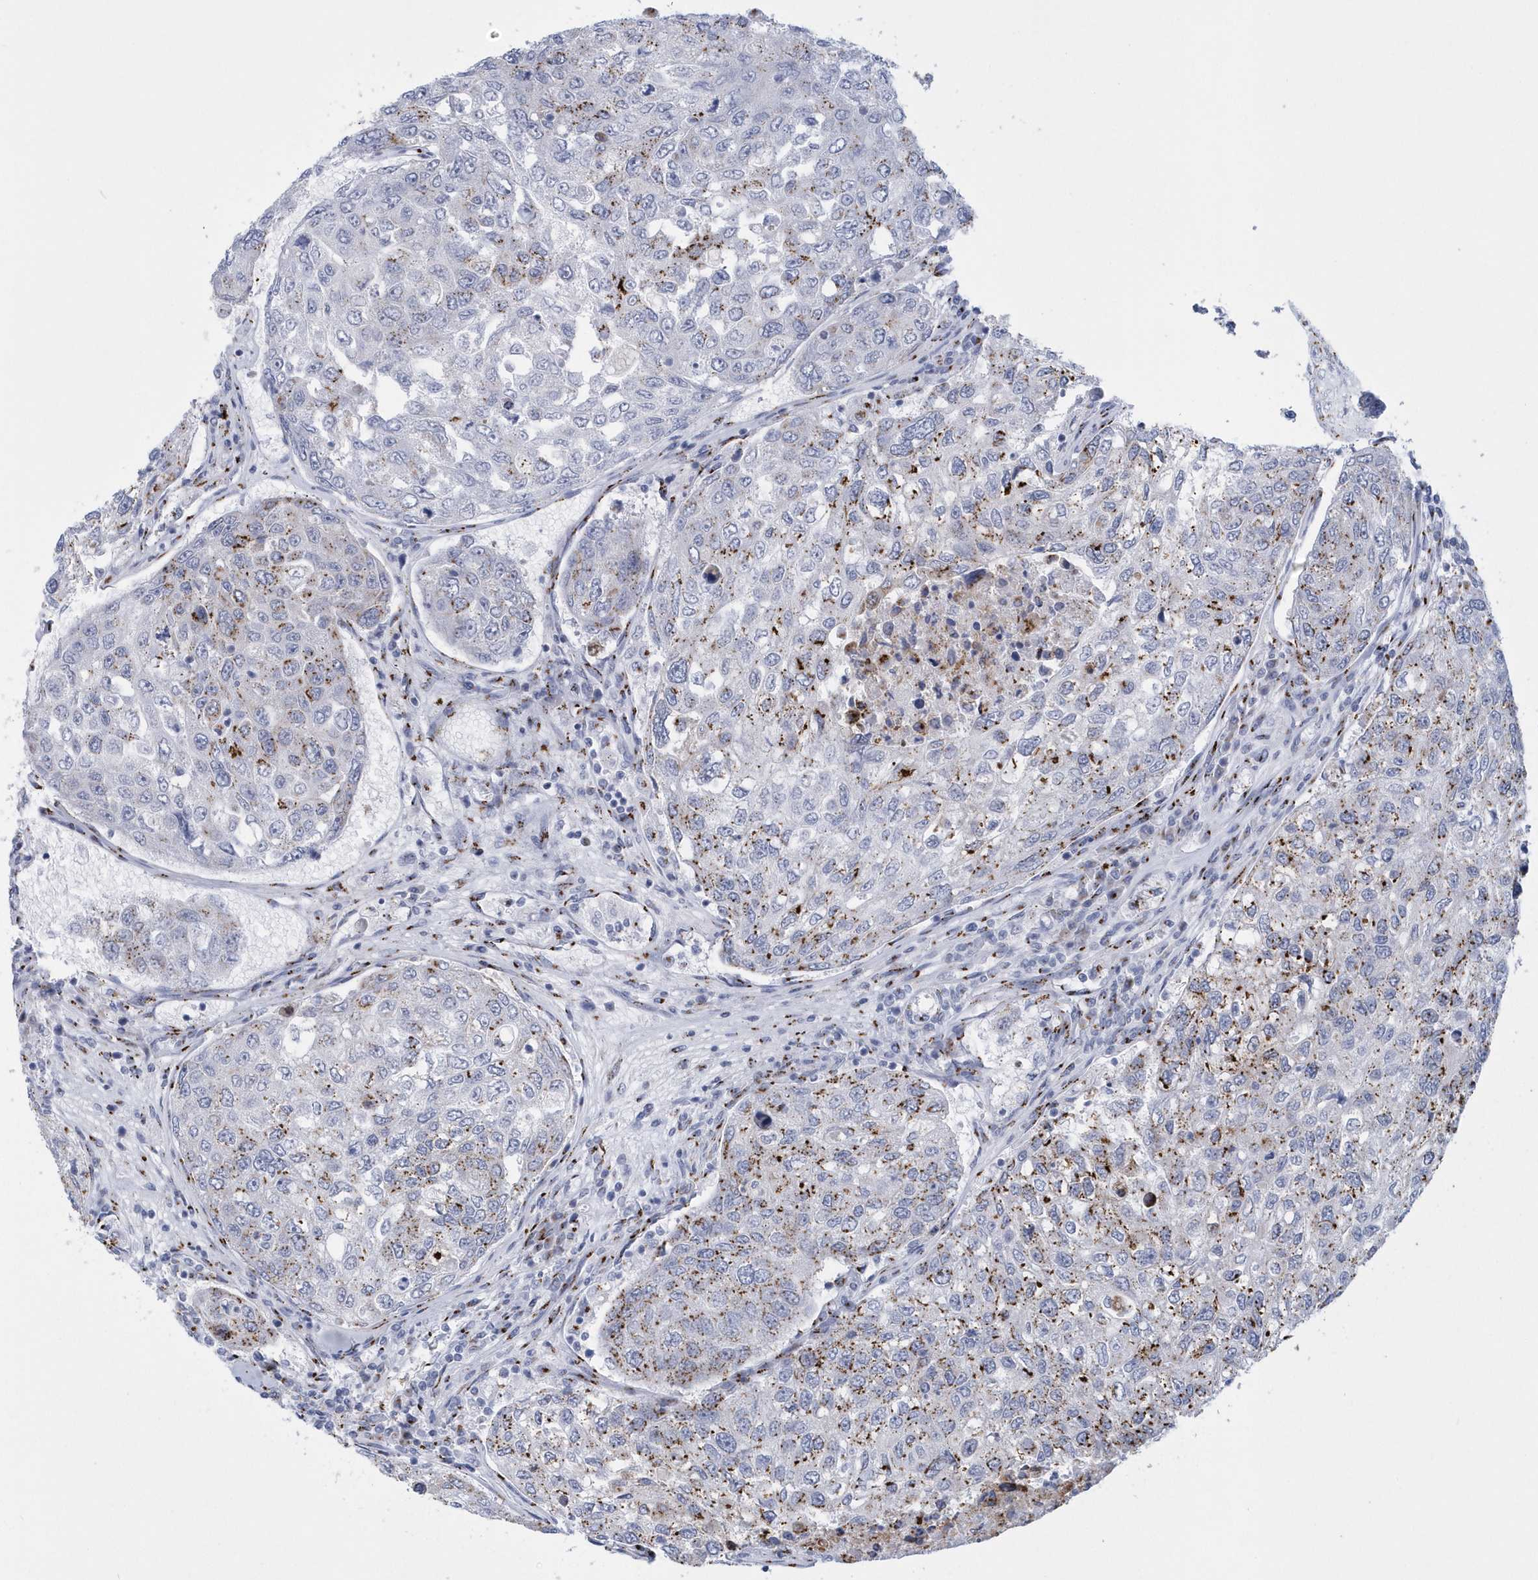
{"staining": {"intensity": "moderate", "quantity": "<25%", "location": "cytoplasmic/membranous"}, "tissue": "urothelial cancer", "cell_type": "Tumor cells", "image_type": "cancer", "snomed": [{"axis": "morphology", "description": "Urothelial carcinoma, High grade"}, {"axis": "topography", "description": "Lymph node"}, {"axis": "topography", "description": "Urinary bladder"}], "caption": "High-grade urothelial carcinoma stained with a protein marker reveals moderate staining in tumor cells.", "gene": "SLX9", "patient": {"sex": "male", "age": 51}}